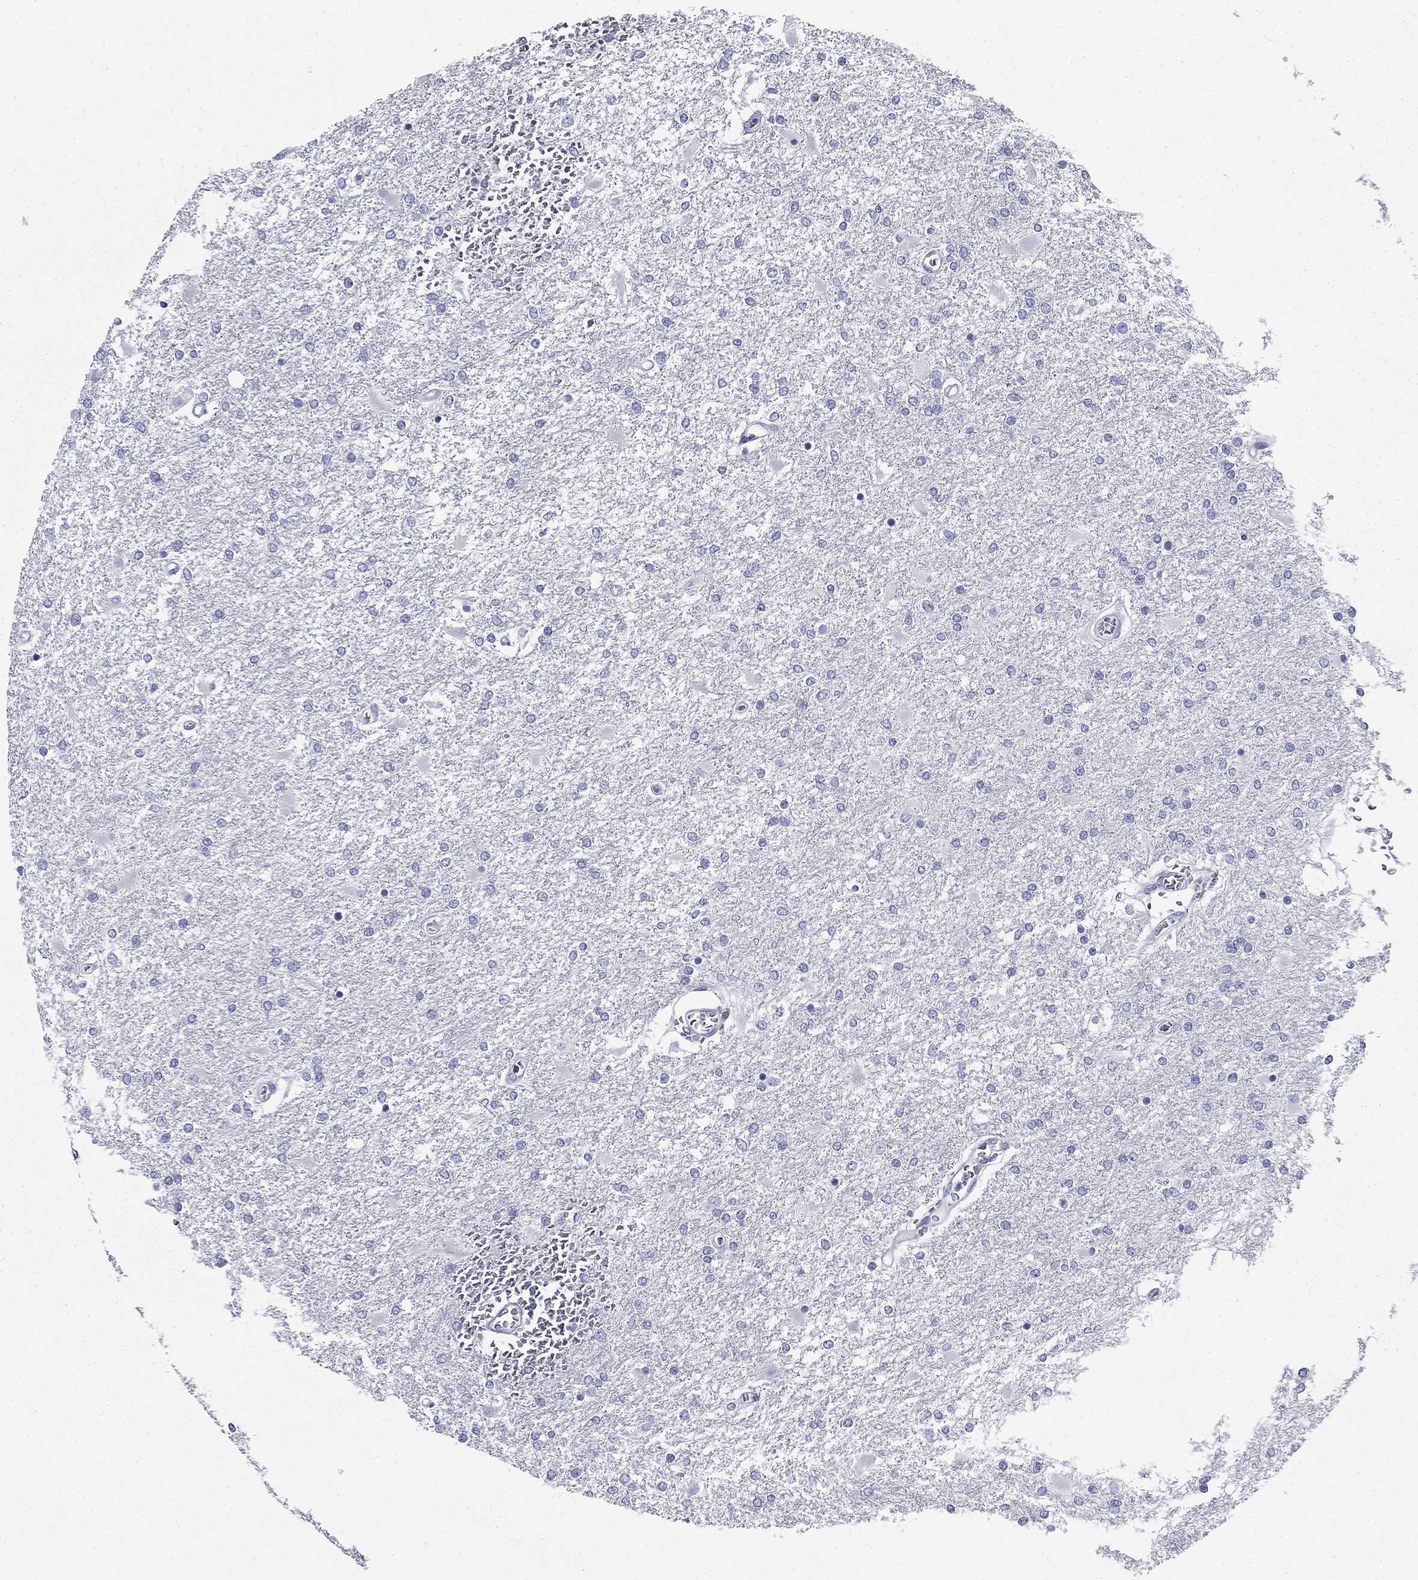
{"staining": {"intensity": "negative", "quantity": "none", "location": "none"}, "tissue": "glioma", "cell_type": "Tumor cells", "image_type": "cancer", "snomed": [{"axis": "morphology", "description": "Glioma, malignant, High grade"}, {"axis": "topography", "description": "Cerebral cortex"}], "caption": "An image of human malignant high-grade glioma is negative for staining in tumor cells. (DAB immunohistochemistry (IHC) visualized using brightfield microscopy, high magnification).", "gene": "ZP2", "patient": {"sex": "male", "age": 79}}